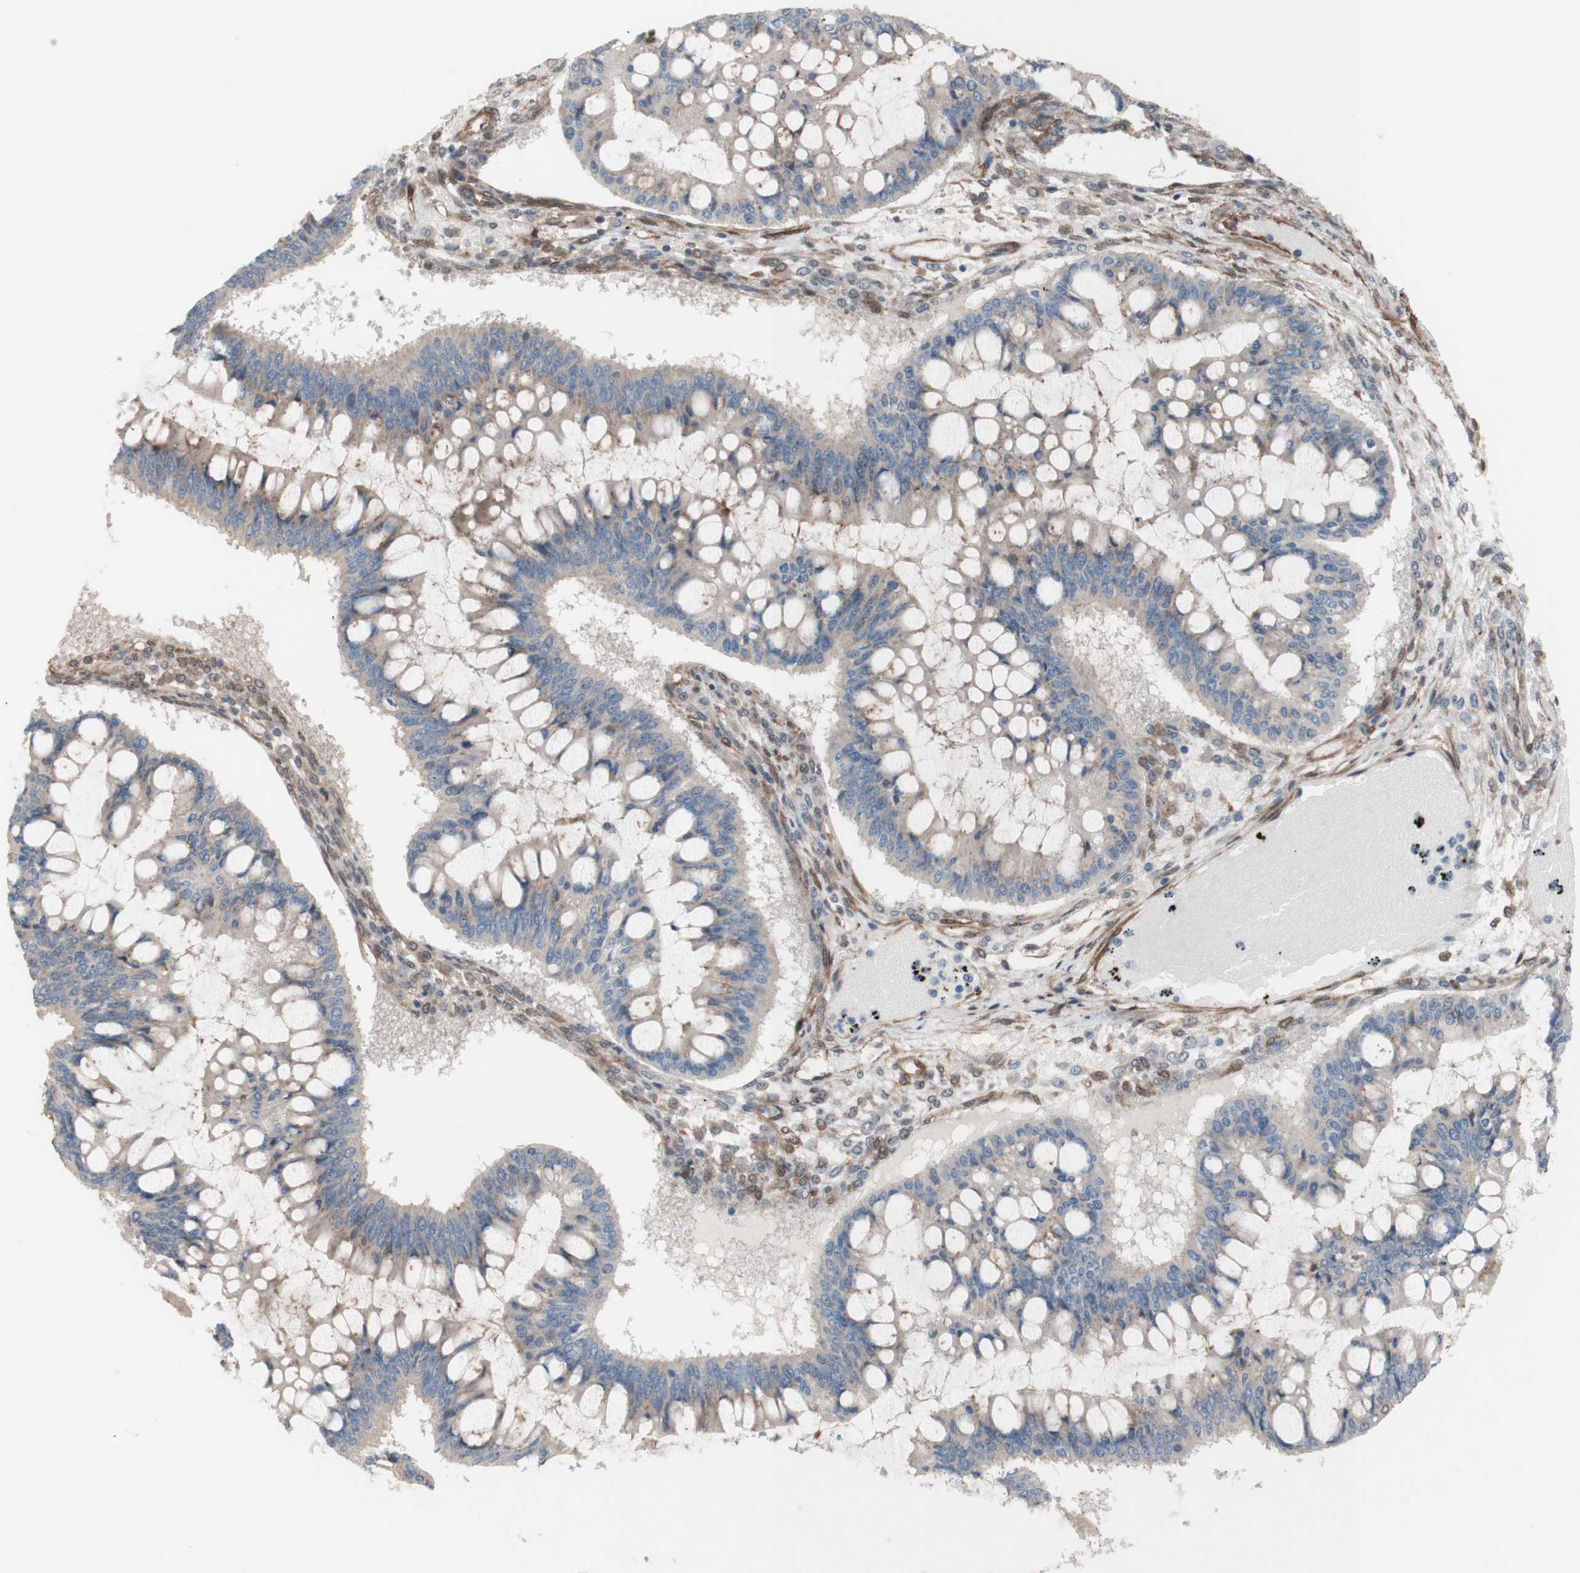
{"staining": {"intensity": "weak", "quantity": ">75%", "location": "cytoplasmic/membranous"}, "tissue": "ovarian cancer", "cell_type": "Tumor cells", "image_type": "cancer", "snomed": [{"axis": "morphology", "description": "Cystadenocarcinoma, mucinous, NOS"}, {"axis": "topography", "description": "Ovary"}], "caption": "Ovarian mucinous cystadenocarcinoma was stained to show a protein in brown. There is low levels of weak cytoplasmic/membranous positivity in about >75% of tumor cells.", "gene": "CNN3", "patient": {"sex": "female", "age": 73}}